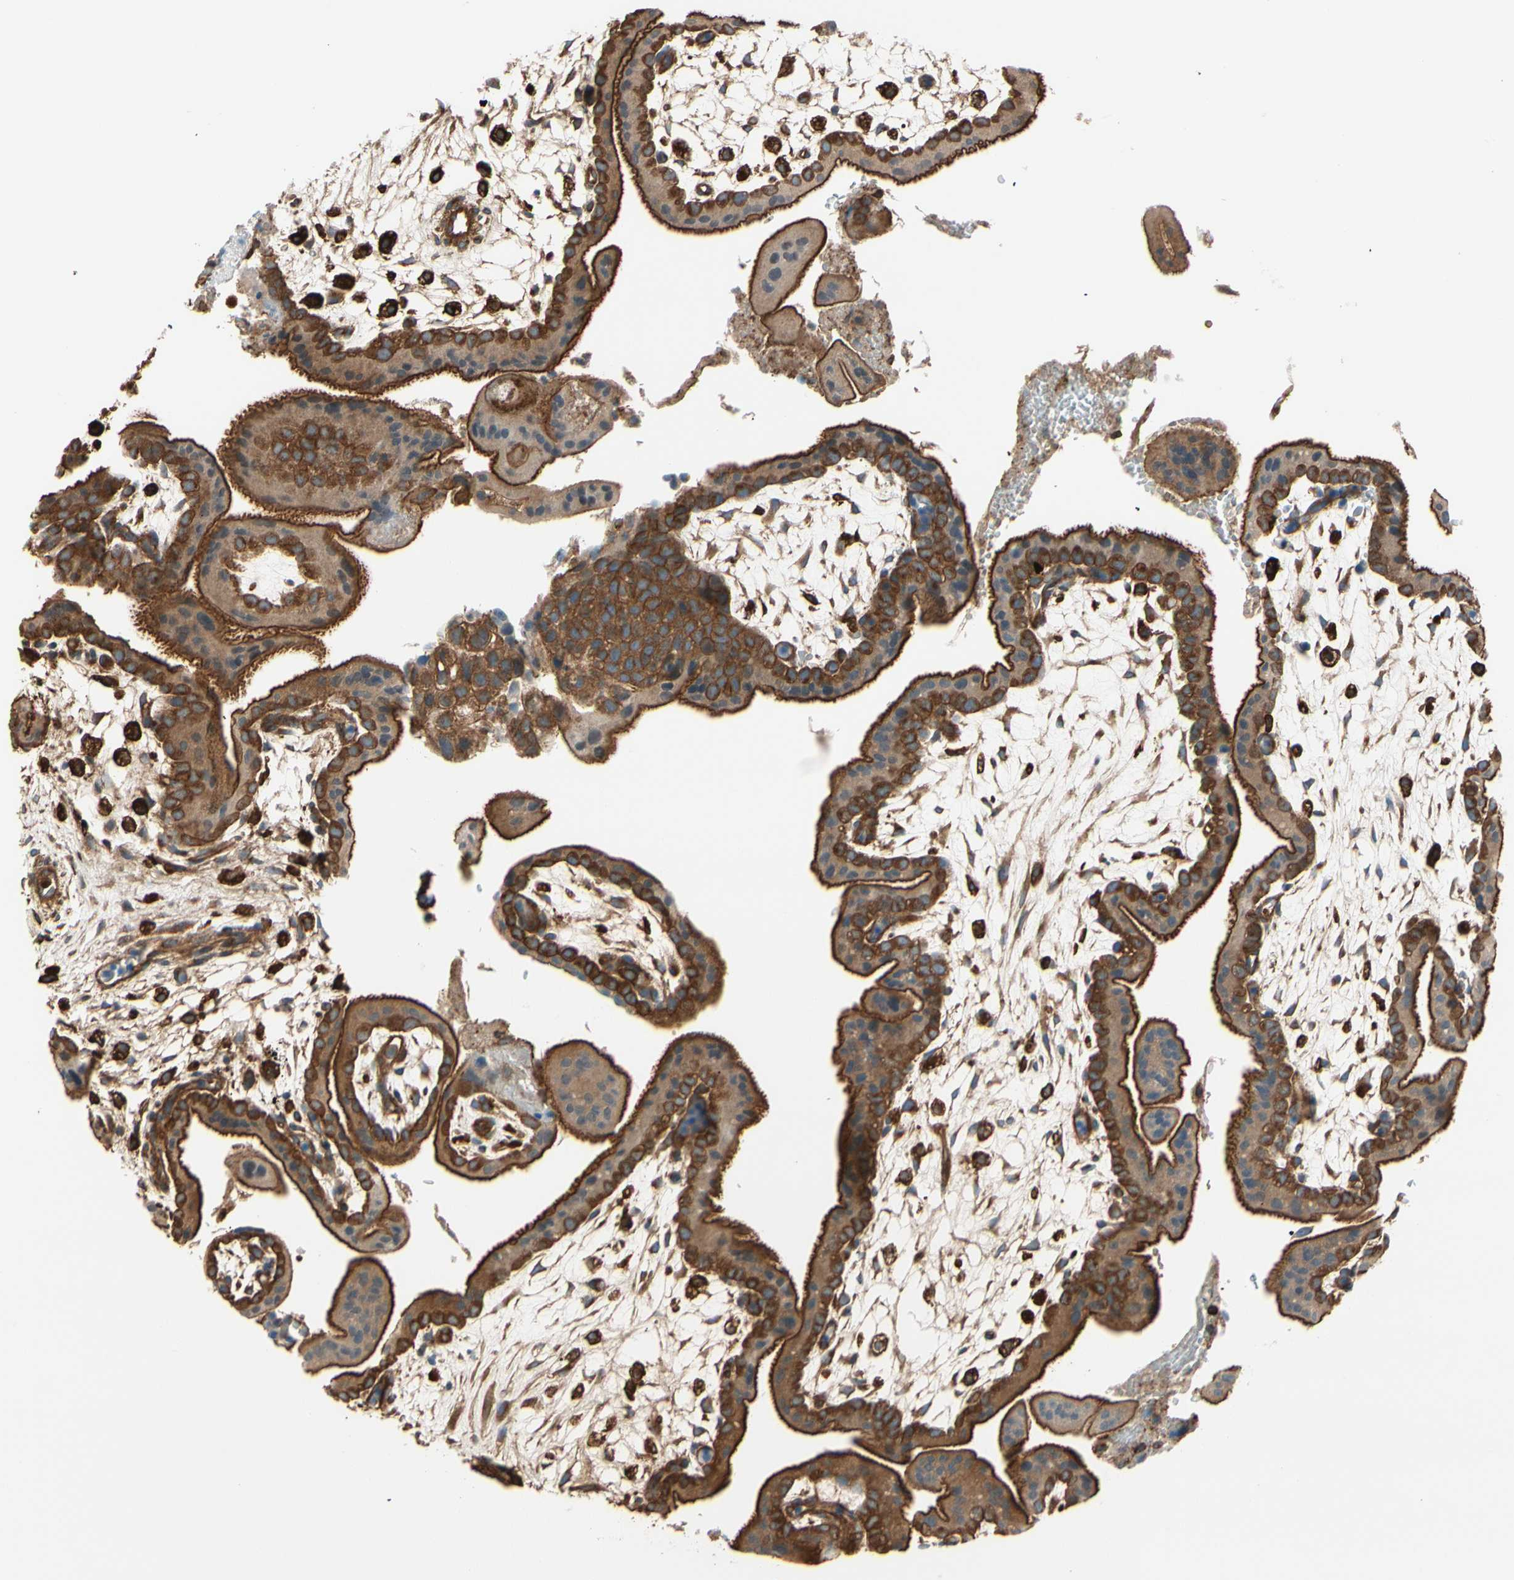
{"staining": {"intensity": "moderate", "quantity": "25%-75%", "location": "cytoplasmic/membranous"}, "tissue": "placenta", "cell_type": "Decidual cells", "image_type": "normal", "snomed": [{"axis": "morphology", "description": "Normal tissue, NOS"}, {"axis": "topography", "description": "Placenta"}], "caption": "Moderate cytoplasmic/membranous staining is present in approximately 25%-75% of decidual cells in benign placenta.", "gene": "EPS15", "patient": {"sex": "female", "age": 35}}